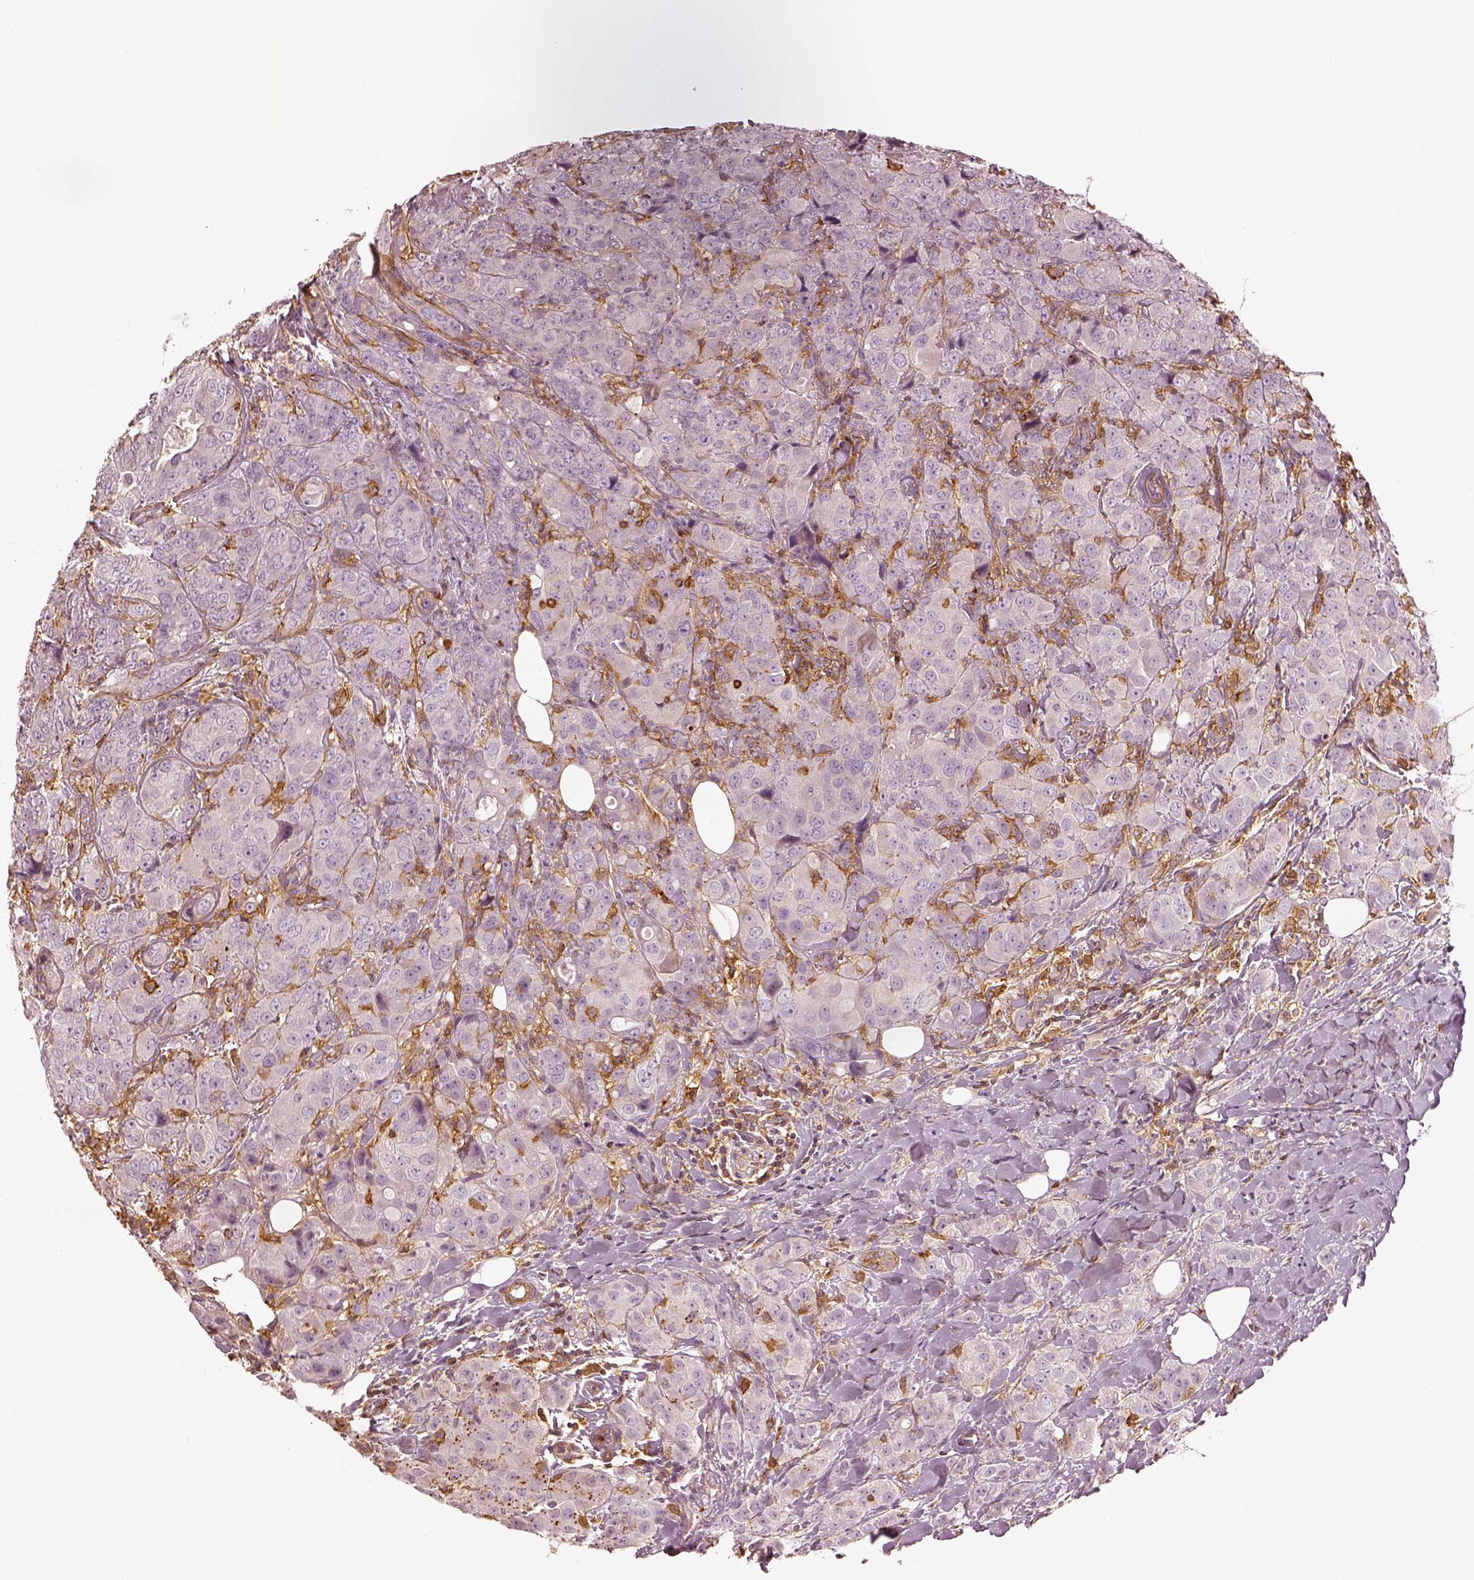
{"staining": {"intensity": "negative", "quantity": "none", "location": "none"}, "tissue": "breast cancer", "cell_type": "Tumor cells", "image_type": "cancer", "snomed": [{"axis": "morphology", "description": "Duct carcinoma"}, {"axis": "topography", "description": "Breast"}], "caption": "DAB immunohistochemical staining of human breast cancer demonstrates no significant expression in tumor cells.", "gene": "ZYX", "patient": {"sex": "female", "age": 43}}